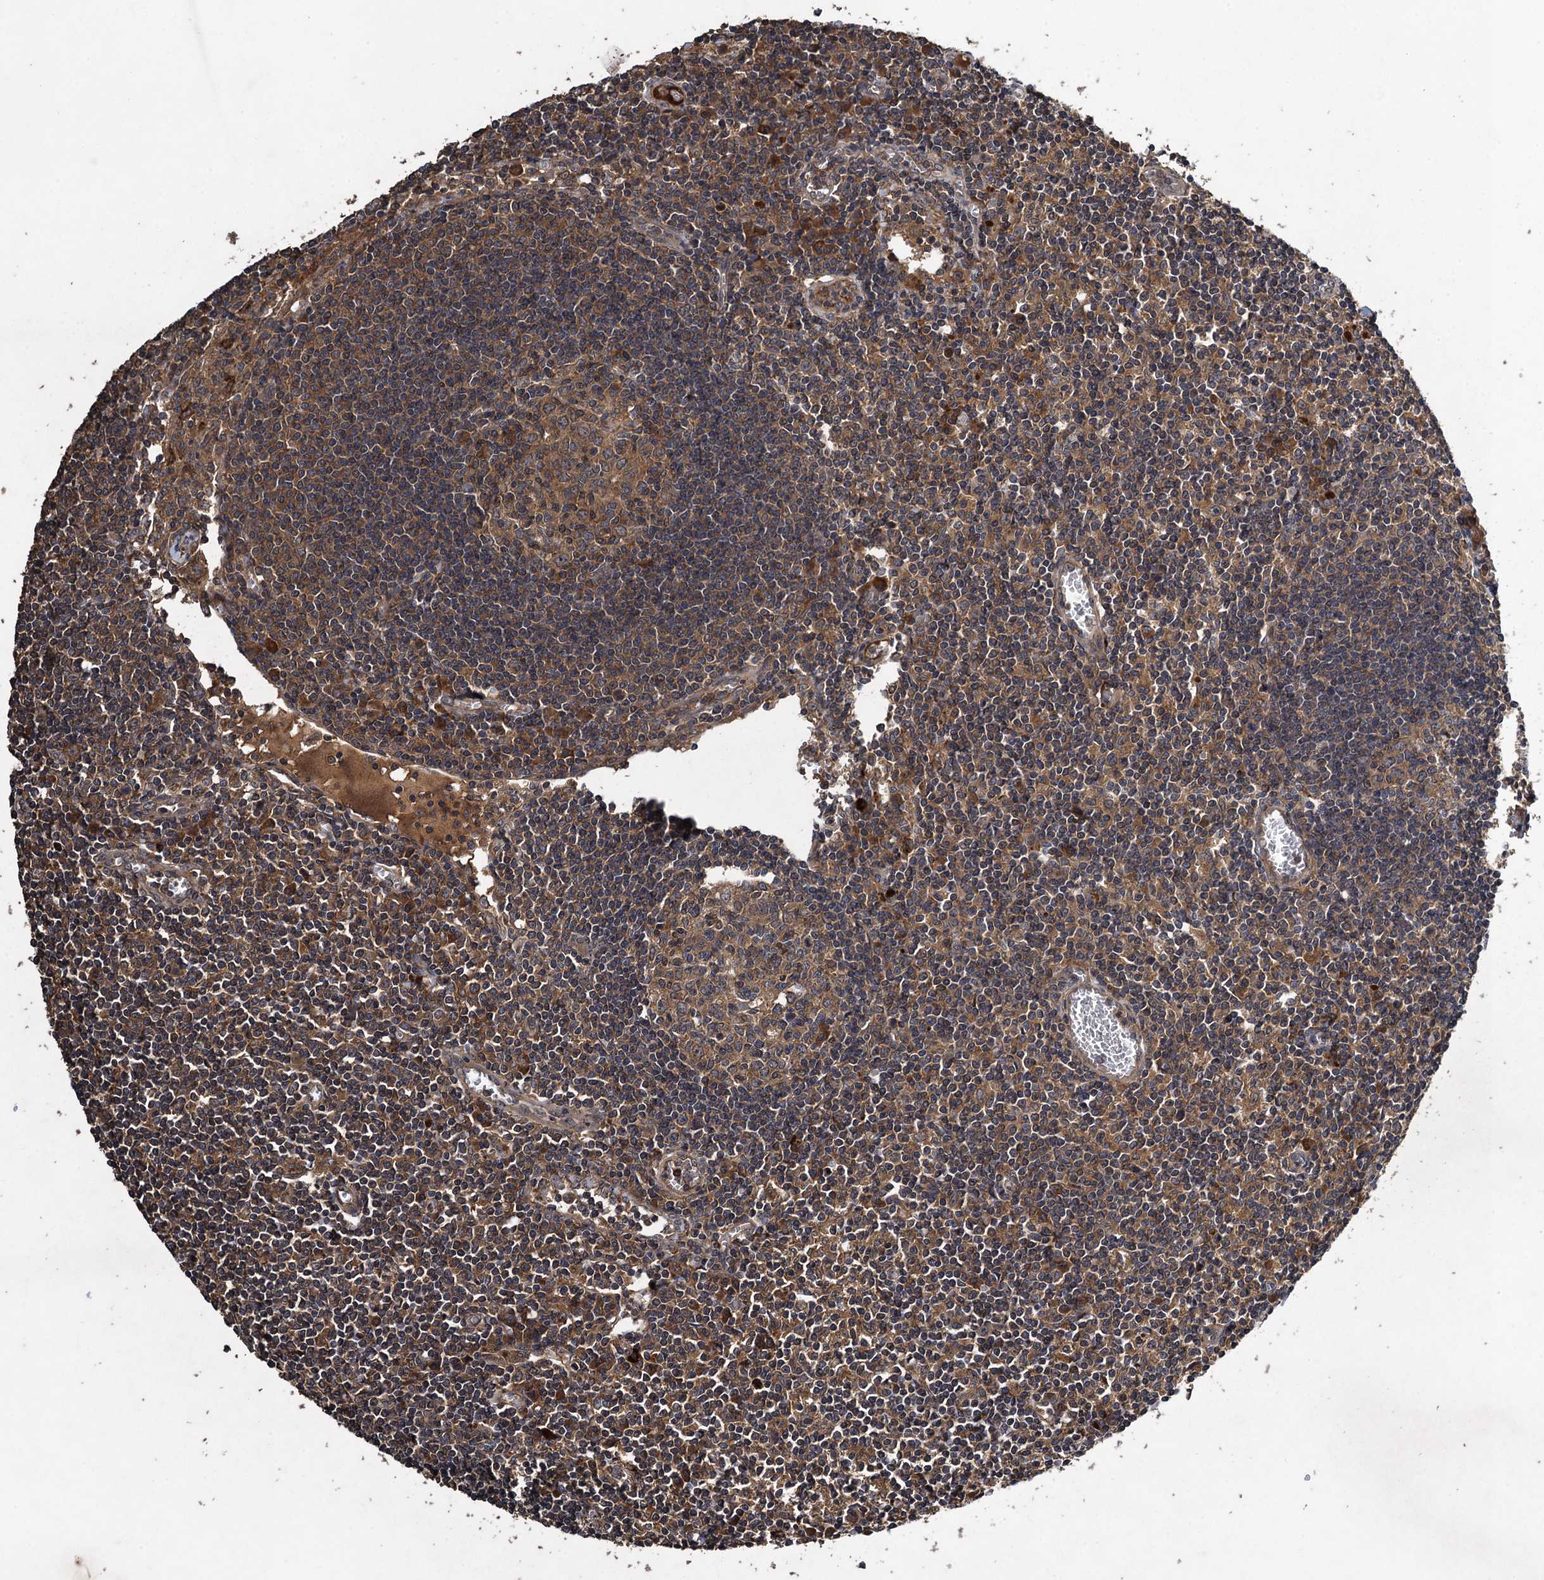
{"staining": {"intensity": "moderate", "quantity": ">75%", "location": "cytoplasmic/membranous"}, "tissue": "lymph node", "cell_type": "Germinal center cells", "image_type": "normal", "snomed": [{"axis": "morphology", "description": "Normal tissue, NOS"}, {"axis": "topography", "description": "Lymph node"}], "caption": "Immunohistochemistry (IHC) photomicrograph of benign lymph node: lymph node stained using IHC reveals medium levels of moderate protein expression localized specifically in the cytoplasmic/membranous of germinal center cells, appearing as a cytoplasmic/membranous brown color.", "gene": "CNTN5", "patient": {"sex": "female", "age": 55}}